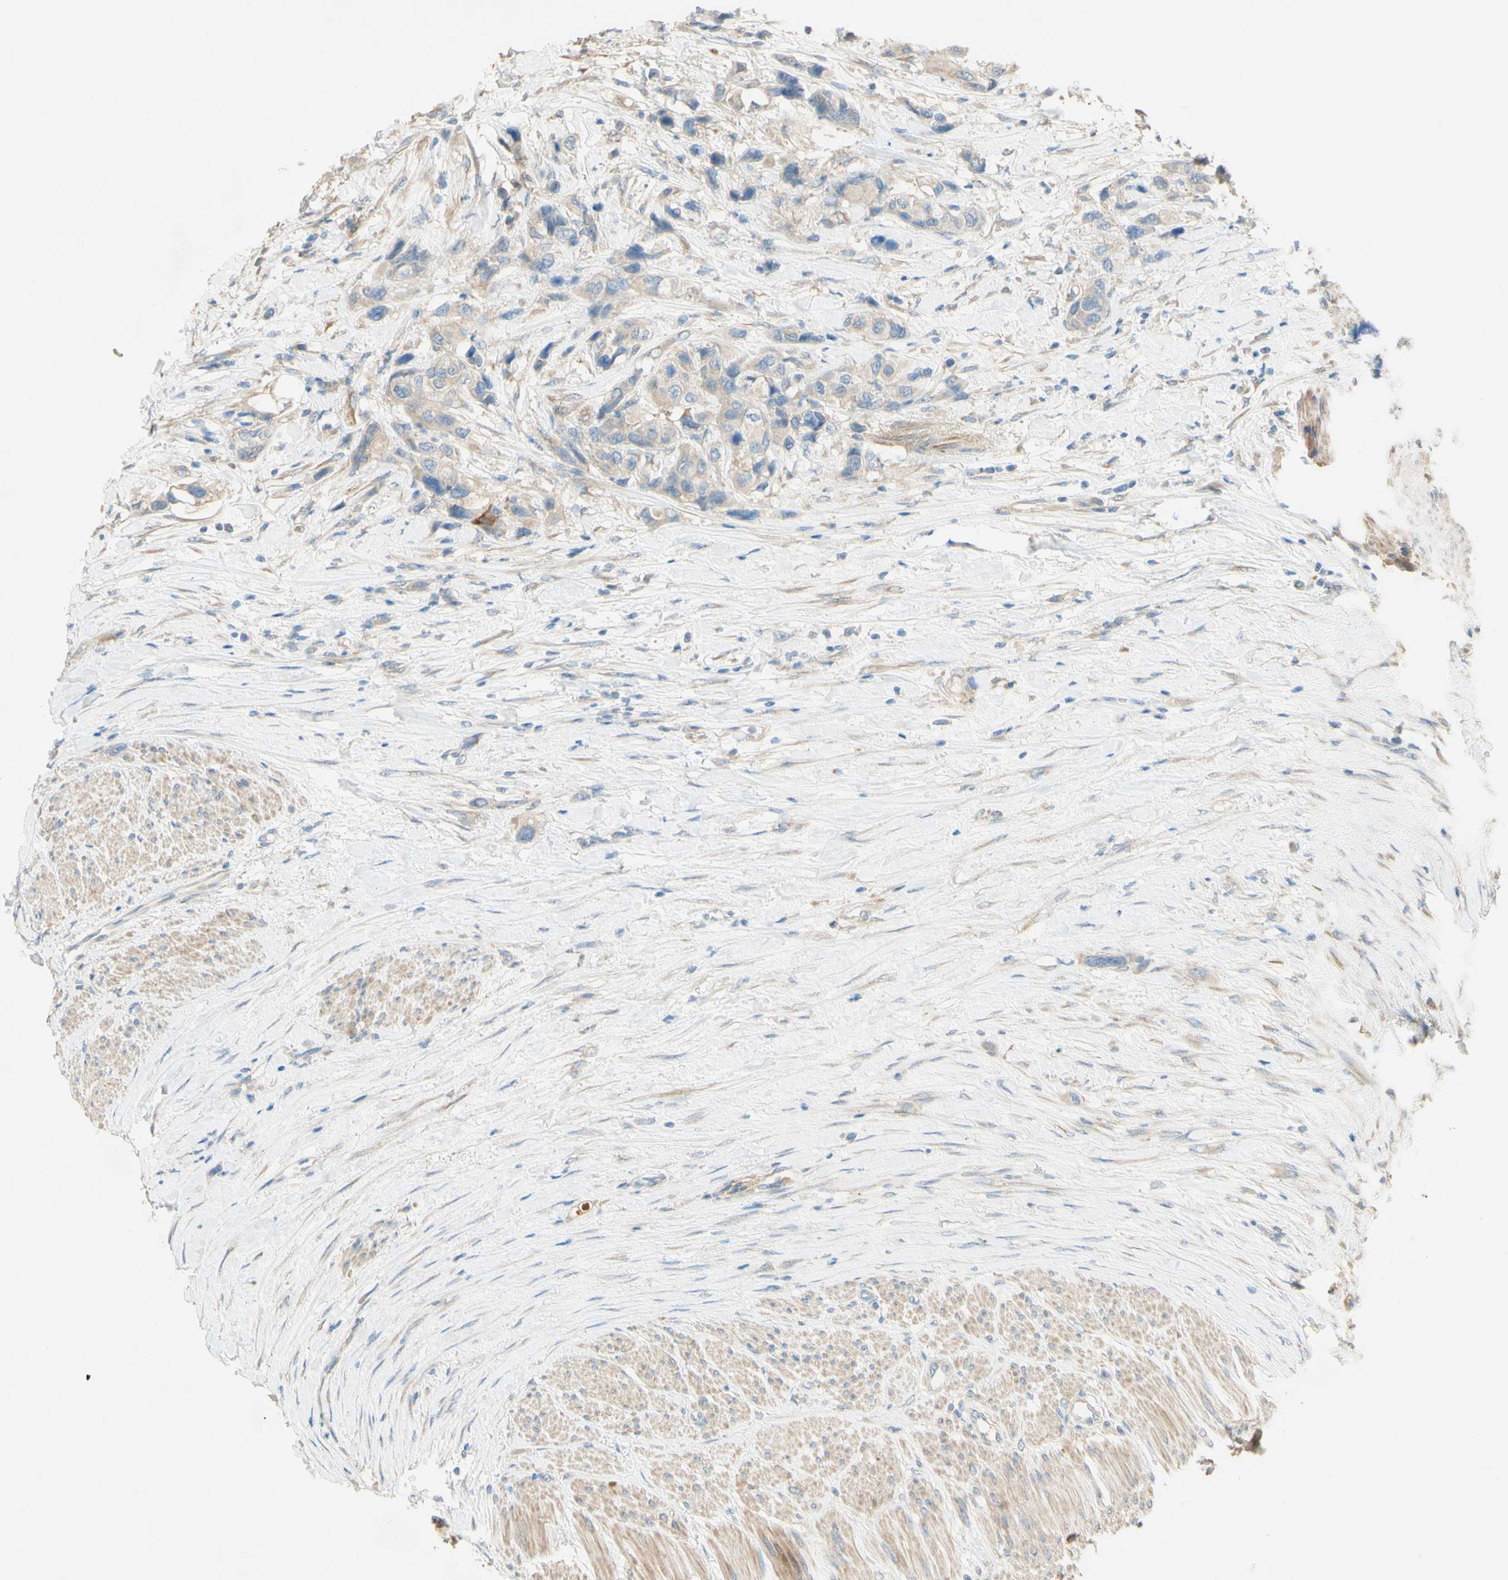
{"staining": {"intensity": "negative", "quantity": "none", "location": "none"}, "tissue": "urothelial cancer", "cell_type": "Tumor cells", "image_type": "cancer", "snomed": [{"axis": "morphology", "description": "Urothelial carcinoma, High grade"}, {"axis": "topography", "description": "Urinary bladder"}], "caption": "This image is of urothelial carcinoma (high-grade) stained with immunohistochemistry (IHC) to label a protein in brown with the nuclei are counter-stained blue. There is no positivity in tumor cells.", "gene": "DKK3", "patient": {"sex": "female", "age": 56}}